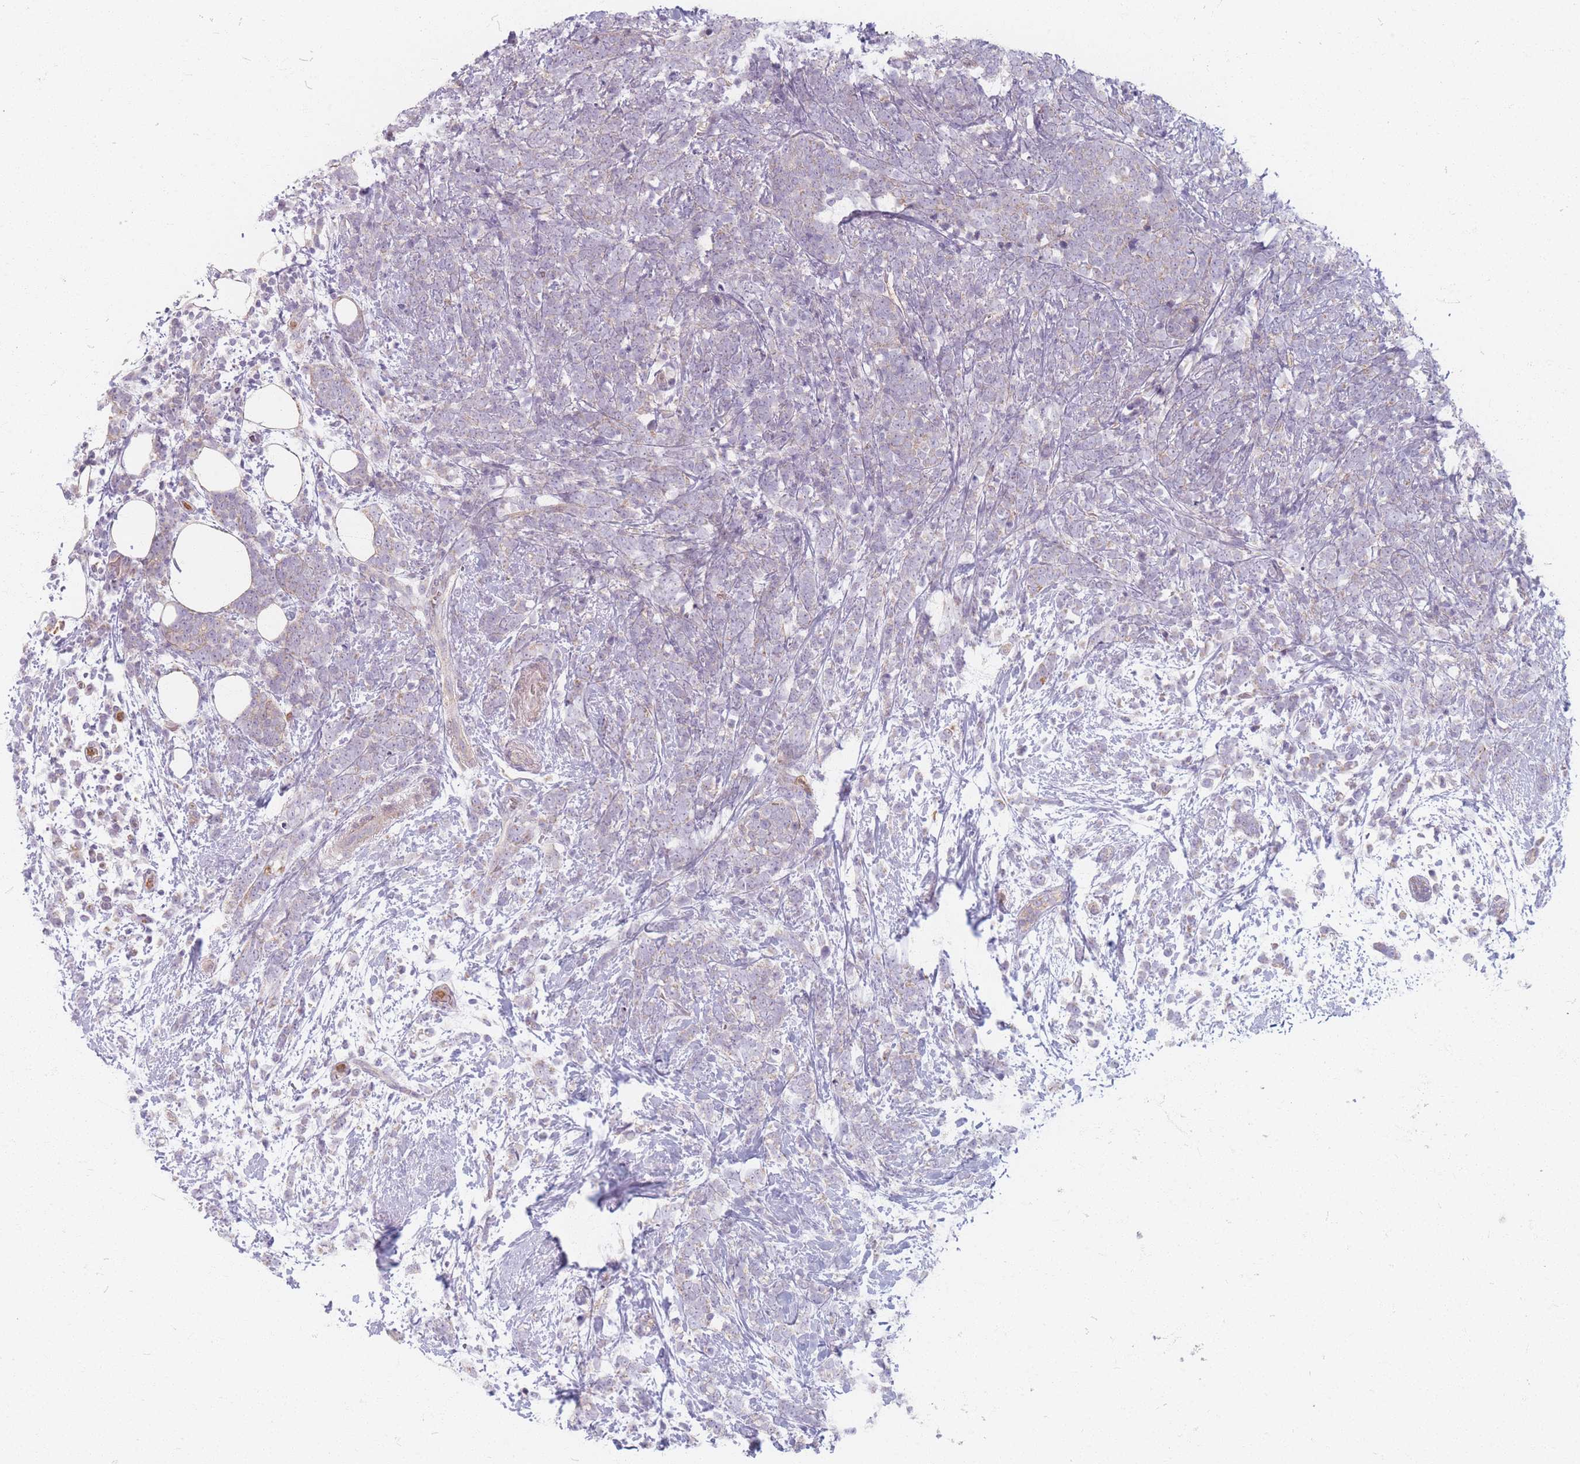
{"staining": {"intensity": "weak", "quantity": "25%-75%", "location": "cytoplasmic/membranous"}, "tissue": "breast cancer", "cell_type": "Tumor cells", "image_type": "cancer", "snomed": [{"axis": "morphology", "description": "Lobular carcinoma"}, {"axis": "topography", "description": "Breast"}], "caption": "Breast lobular carcinoma tissue reveals weak cytoplasmic/membranous expression in about 25%-75% of tumor cells, visualized by immunohistochemistry.", "gene": "CHCHD7", "patient": {"sex": "female", "age": 58}}